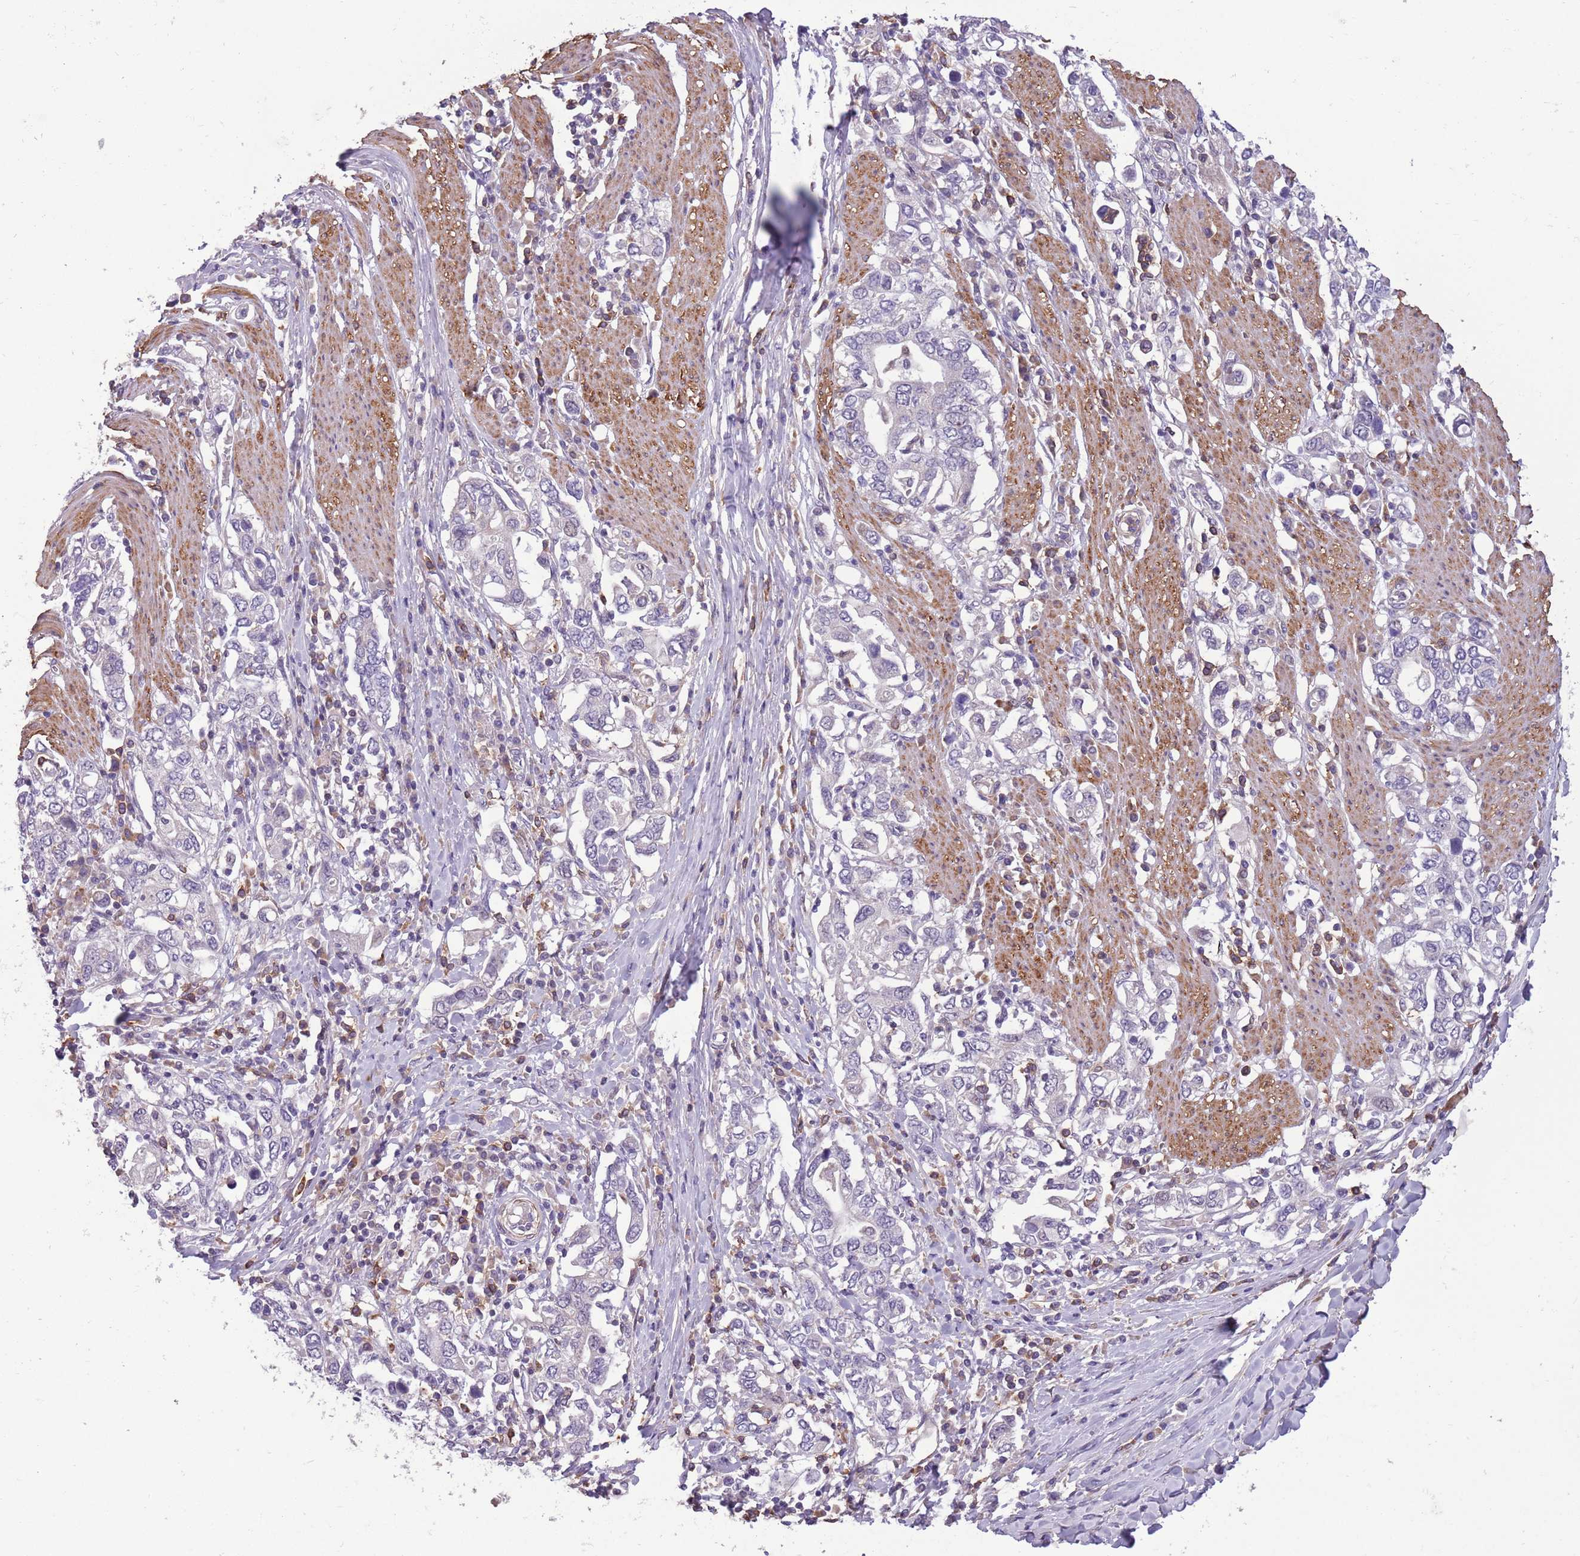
{"staining": {"intensity": "negative", "quantity": "none", "location": "none"}, "tissue": "stomach cancer", "cell_type": "Tumor cells", "image_type": "cancer", "snomed": [{"axis": "morphology", "description": "Adenocarcinoma, NOS"}, {"axis": "topography", "description": "Stomach, upper"}, {"axis": "topography", "description": "Stomach"}], "caption": "There is no significant positivity in tumor cells of stomach cancer.", "gene": "JAML", "patient": {"sex": "male", "age": 62}}